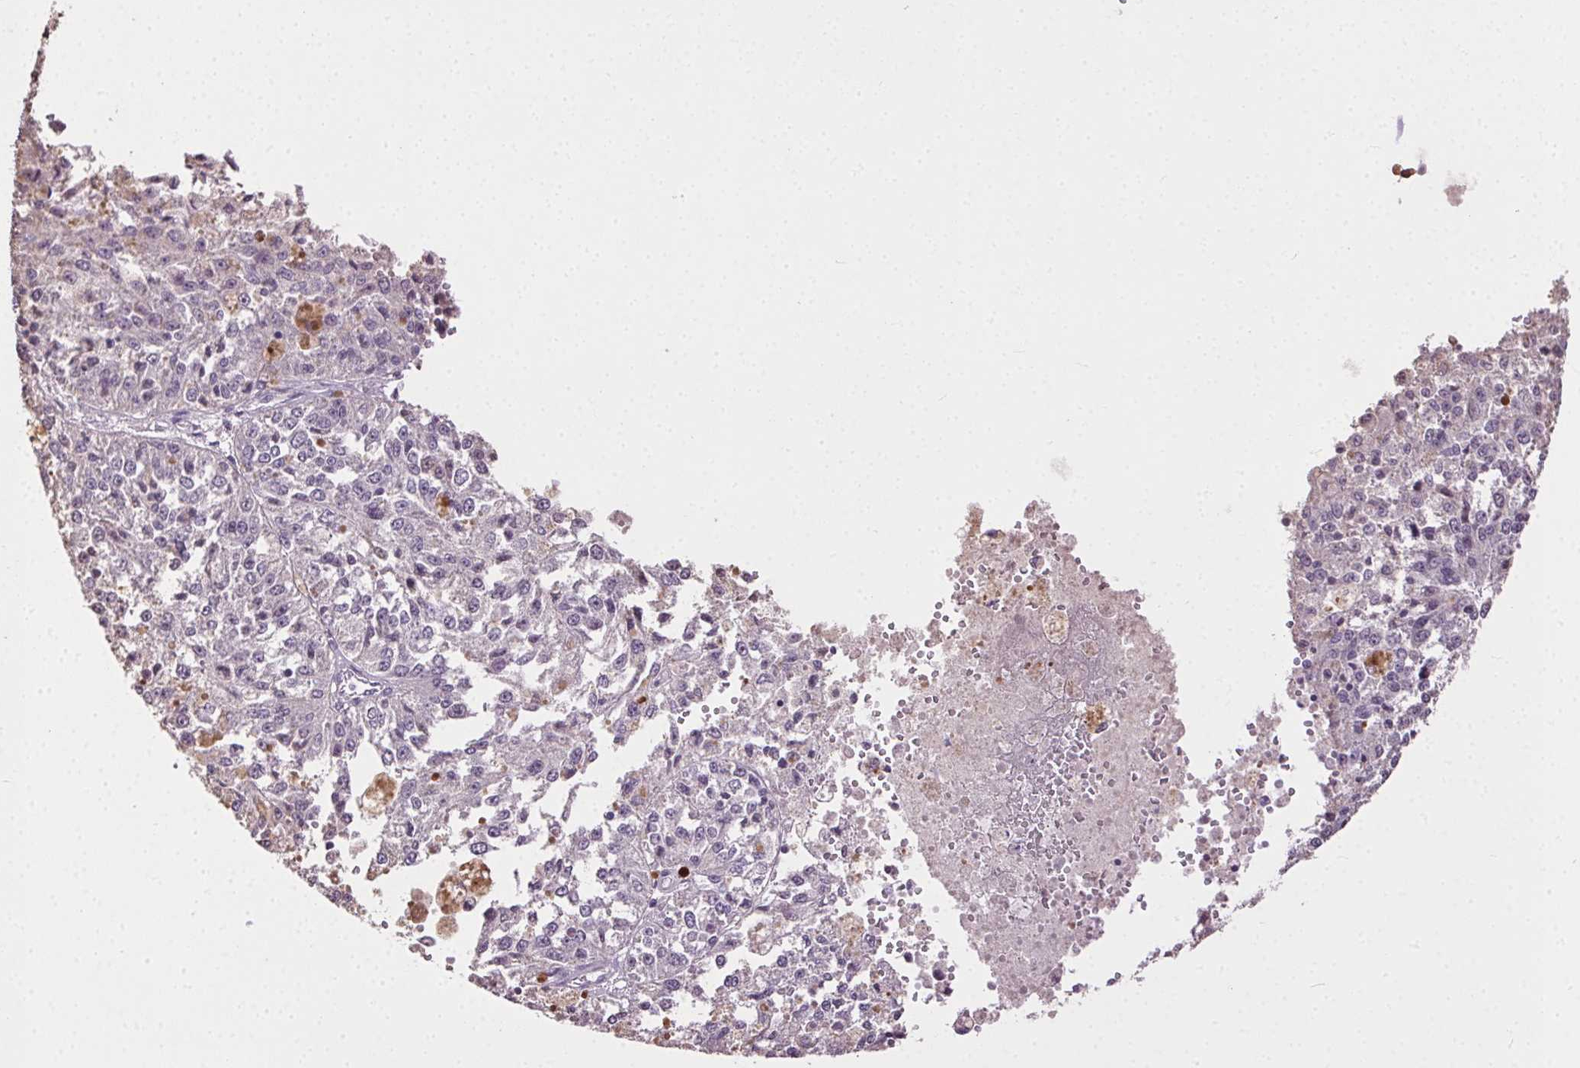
{"staining": {"intensity": "negative", "quantity": "none", "location": "none"}, "tissue": "melanoma", "cell_type": "Tumor cells", "image_type": "cancer", "snomed": [{"axis": "morphology", "description": "Malignant melanoma, Metastatic site"}, {"axis": "topography", "description": "Lymph node"}], "caption": "A histopathology image of human malignant melanoma (metastatic site) is negative for staining in tumor cells.", "gene": "SYCE2", "patient": {"sex": "female", "age": 64}}